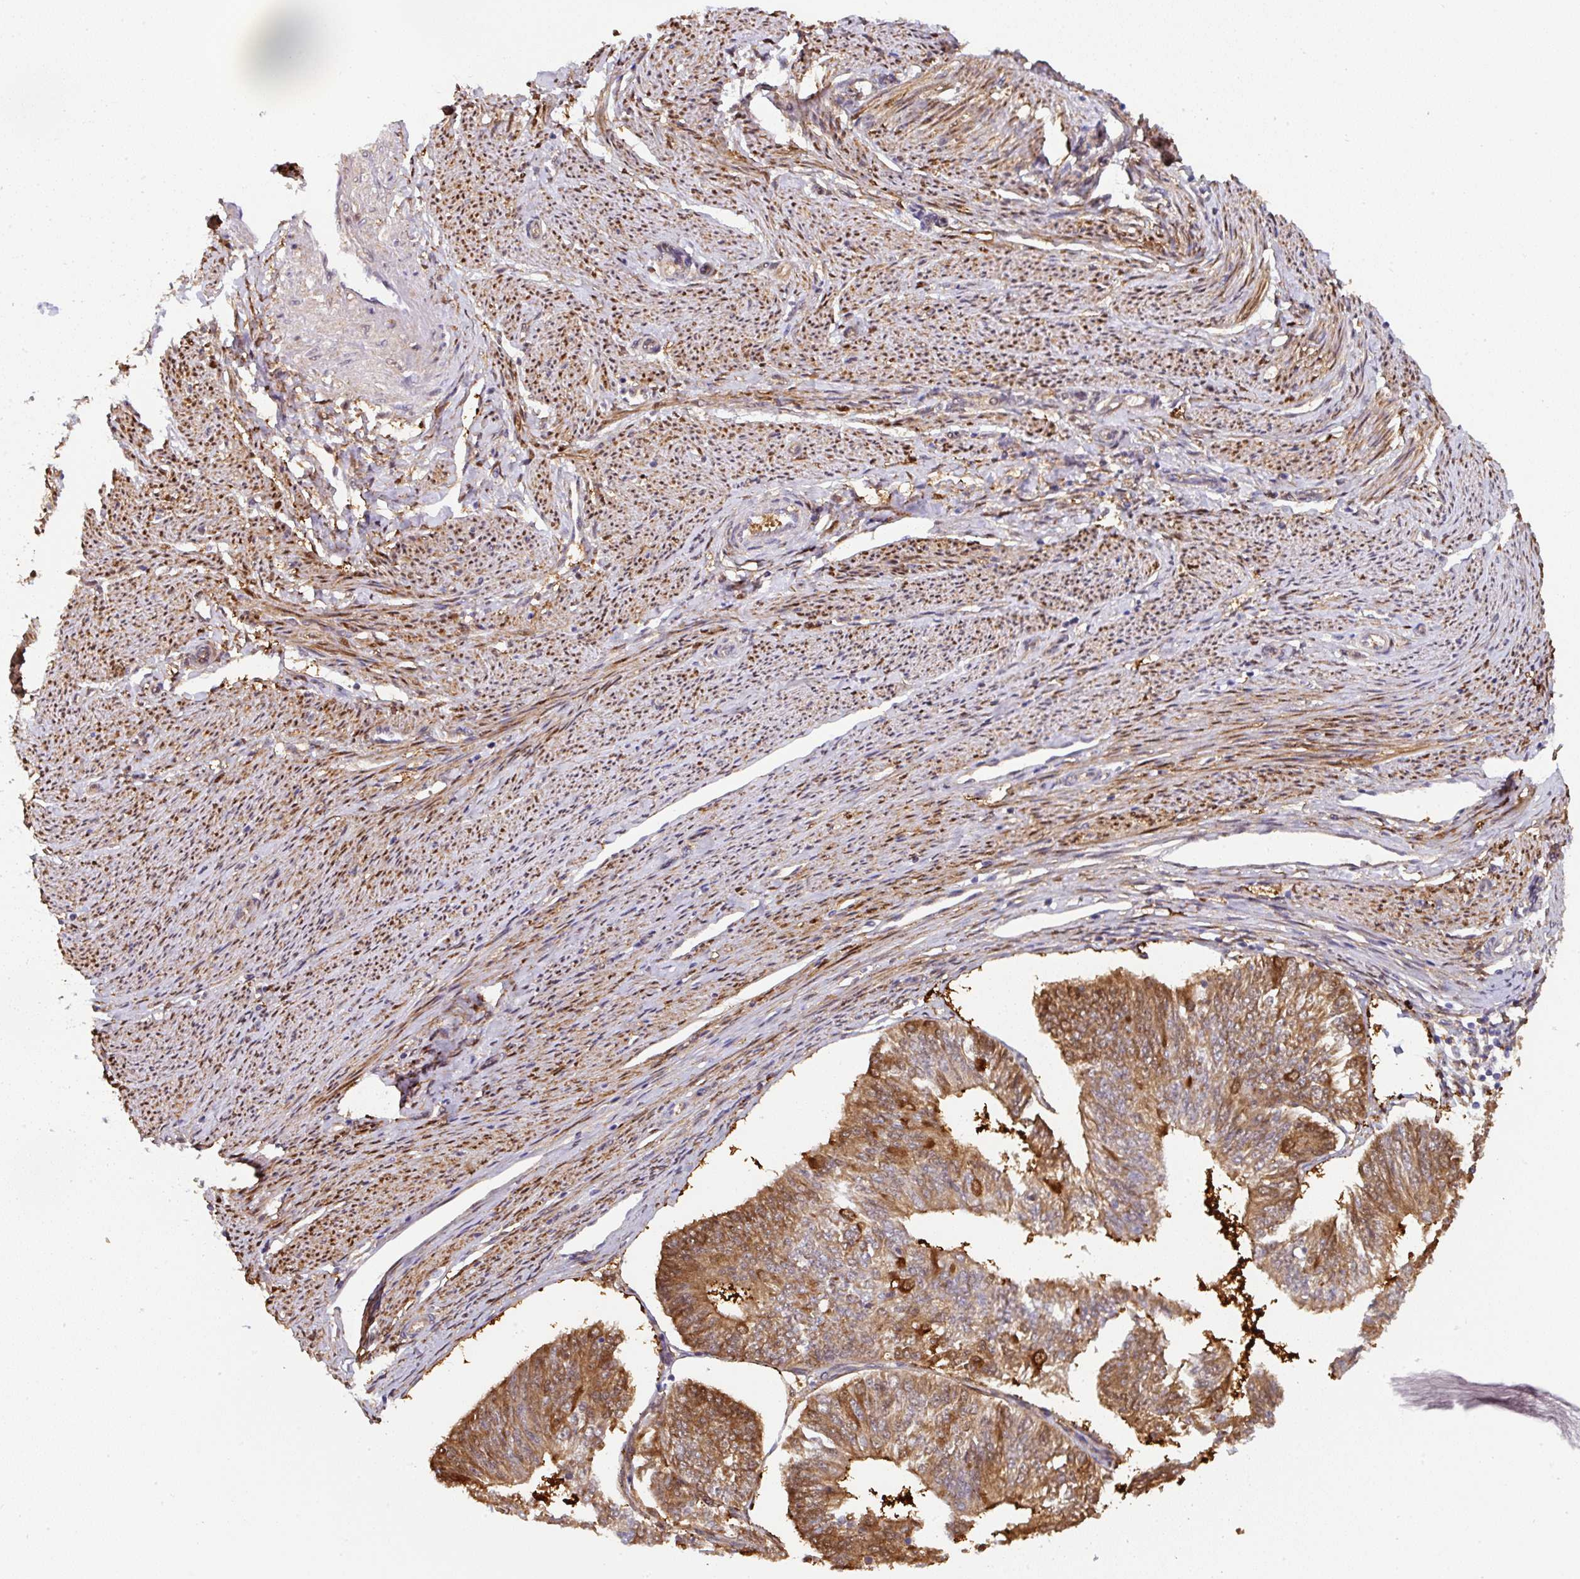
{"staining": {"intensity": "moderate", "quantity": ">75%", "location": "cytoplasmic/membranous"}, "tissue": "endometrial cancer", "cell_type": "Tumor cells", "image_type": "cancer", "snomed": [{"axis": "morphology", "description": "Adenocarcinoma, NOS"}, {"axis": "topography", "description": "Endometrium"}], "caption": "Protein expression analysis of human endometrial cancer (adenocarcinoma) reveals moderate cytoplasmic/membranous expression in about >75% of tumor cells.", "gene": "ST13", "patient": {"sex": "female", "age": 58}}